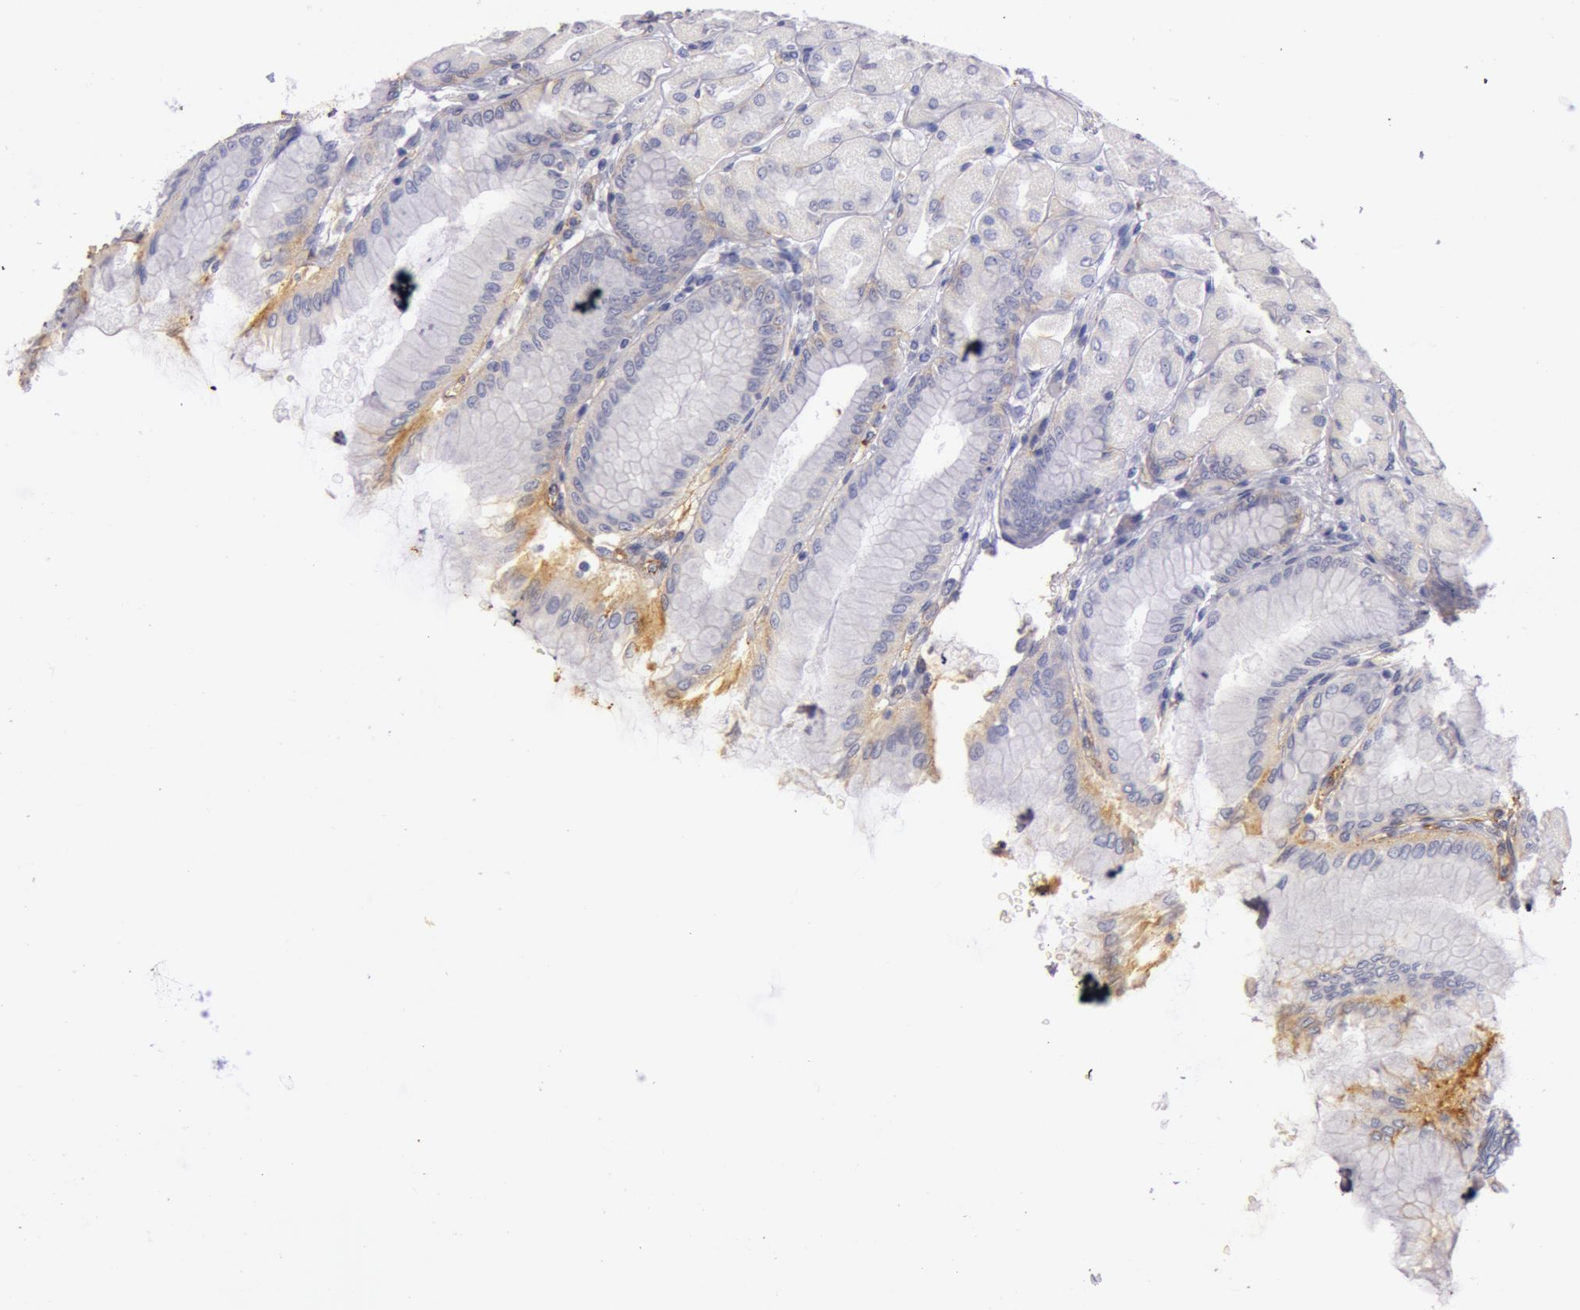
{"staining": {"intensity": "negative", "quantity": "none", "location": "none"}, "tissue": "stomach", "cell_type": "Glandular cells", "image_type": "normal", "snomed": [{"axis": "morphology", "description": "Normal tissue, NOS"}, {"axis": "topography", "description": "Stomach, upper"}], "caption": "This is an immunohistochemistry (IHC) micrograph of unremarkable human stomach. There is no staining in glandular cells.", "gene": "C4BPA", "patient": {"sex": "female", "age": 56}}